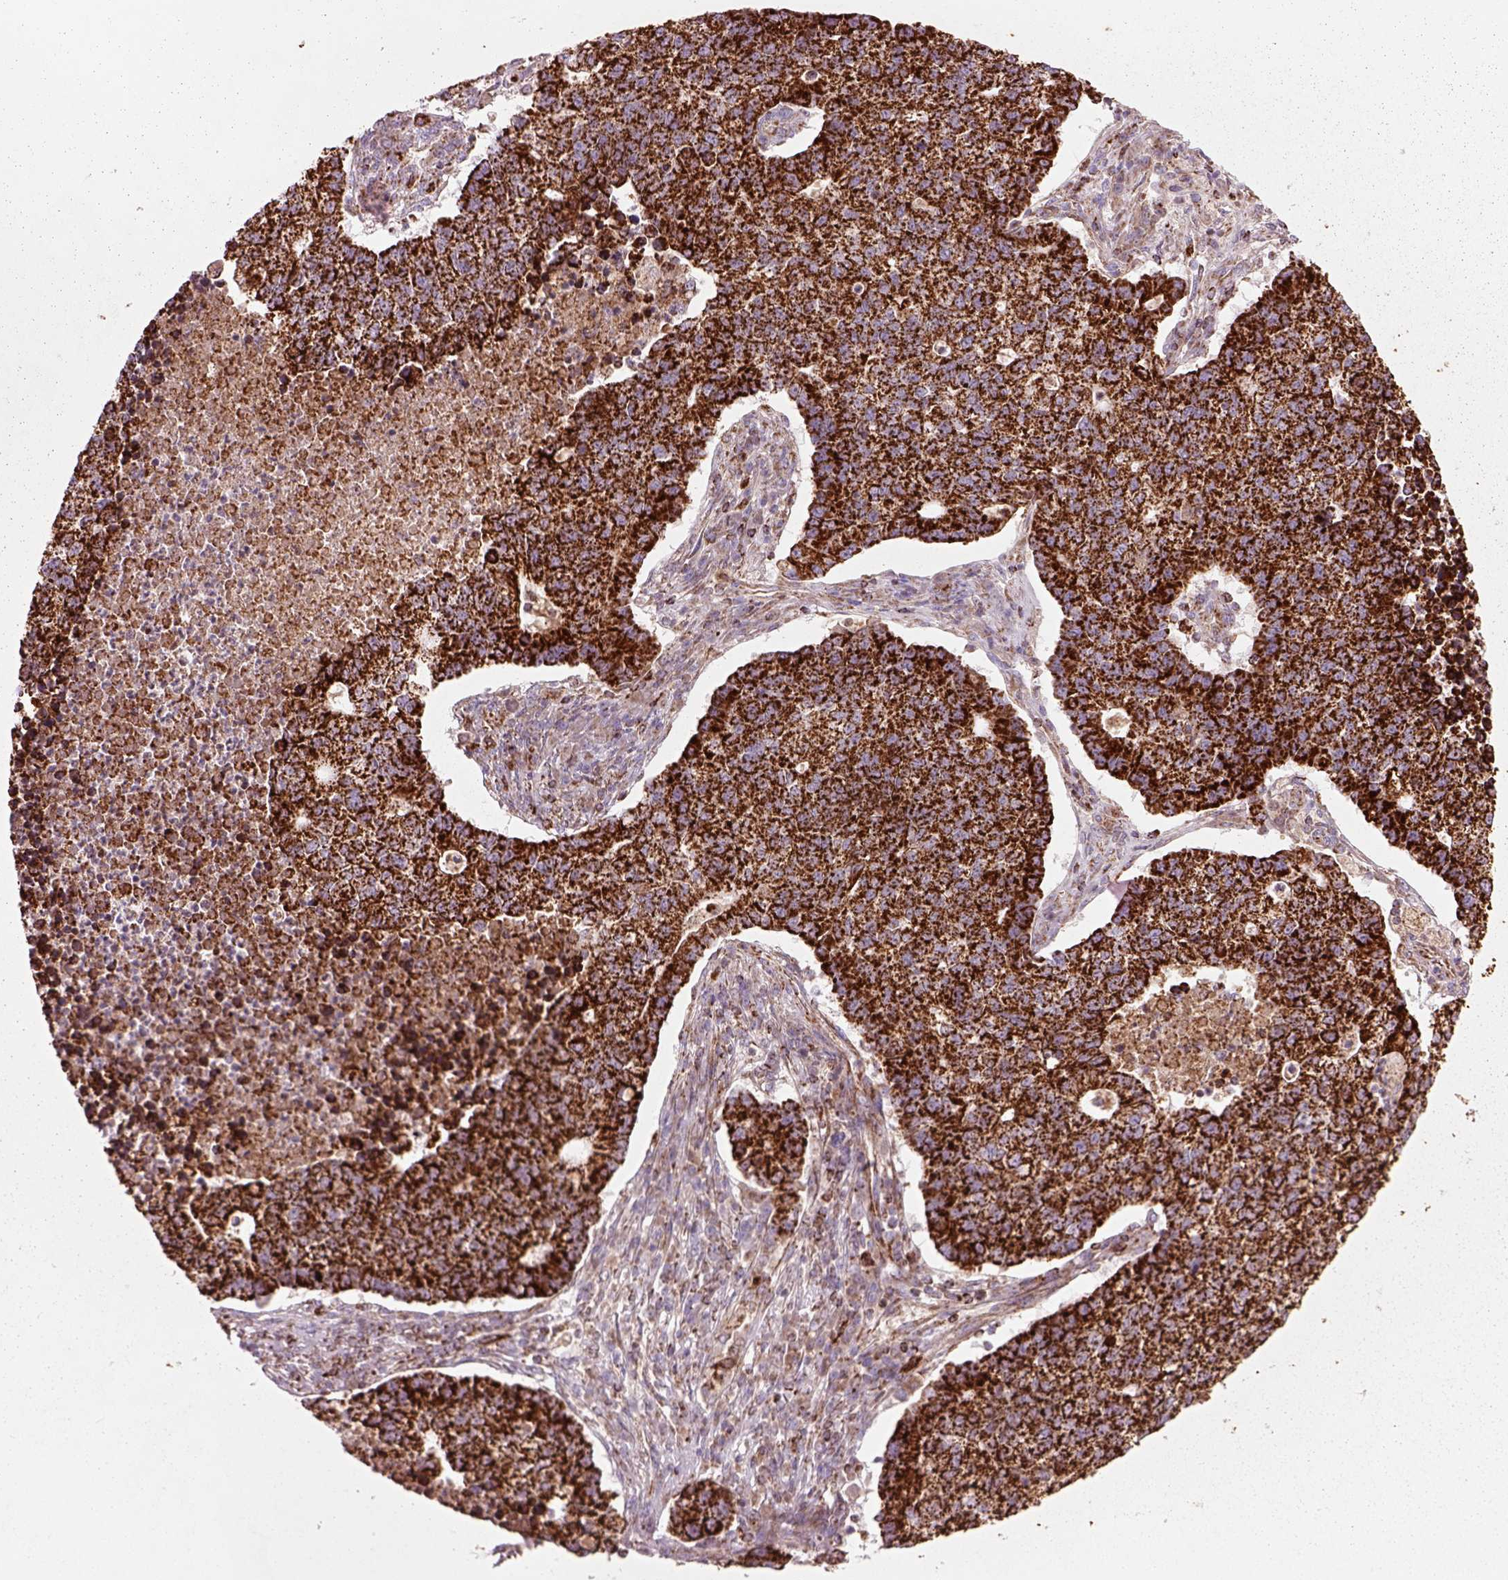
{"staining": {"intensity": "strong", "quantity": ">75%", "location": "cytoplasmic/membranous"}, "tissue": "lung cancer", "cell_type": "Tumor cells", "image_type": "cancer", "snomed": [{"axis": "morphology", "description": "Adenocarcinoma, NOS"}, {"axis": "topography", "description": "Lung"}], "caption": "Immunohistochemical staining of lung cancer reveals high levels of strong cytoplasmic/membranous positivity in about >75% of tumor cells. (IHC, brightfield microscopy, high magnification).", "gene": "SLC25A24", "patient": {"sex": "male", "age": 57}}